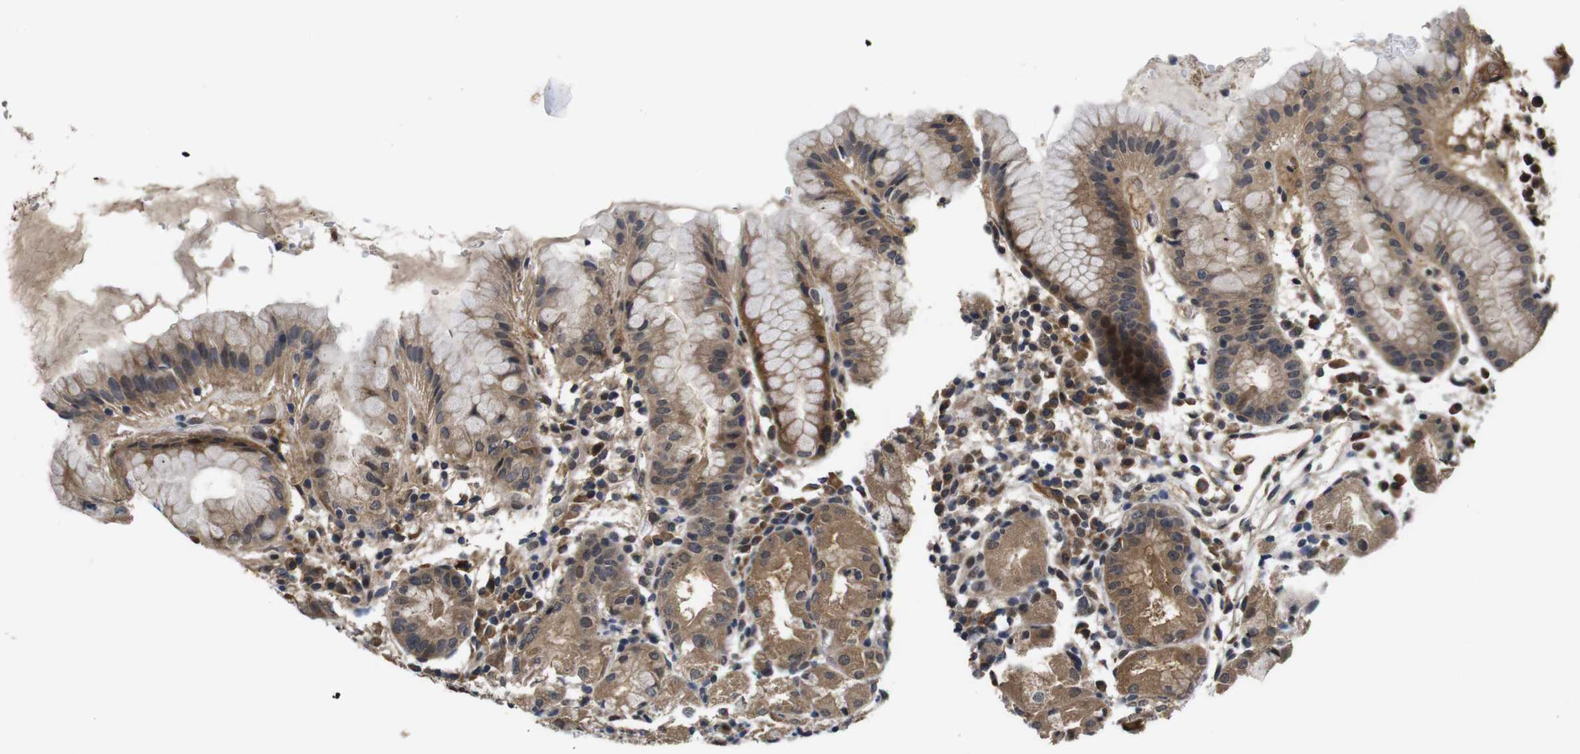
{"staining": {"intensity": "moderate", "quantity": ">75%", "location": "cytoplasmic/membranous,nuclear"}, "tissue": "stomach", "cell_type": "Glandular cells", "image_type": "normal", "snomed": [{"axis": "morphology", "description": "Normal tissue, NOS"}, {"axis": "topography", "description": "Stomach"}, {"axis": "topography", "description": "Stomach, lower"}], "caption": "Protein staining reveals moderate cytoplasmic/membranous,nuclear expression in about >75% of glandular cells in unremarkable stomach.", "gene": "ZBTB46", "patient": {"sex": "female", "age": 75}}